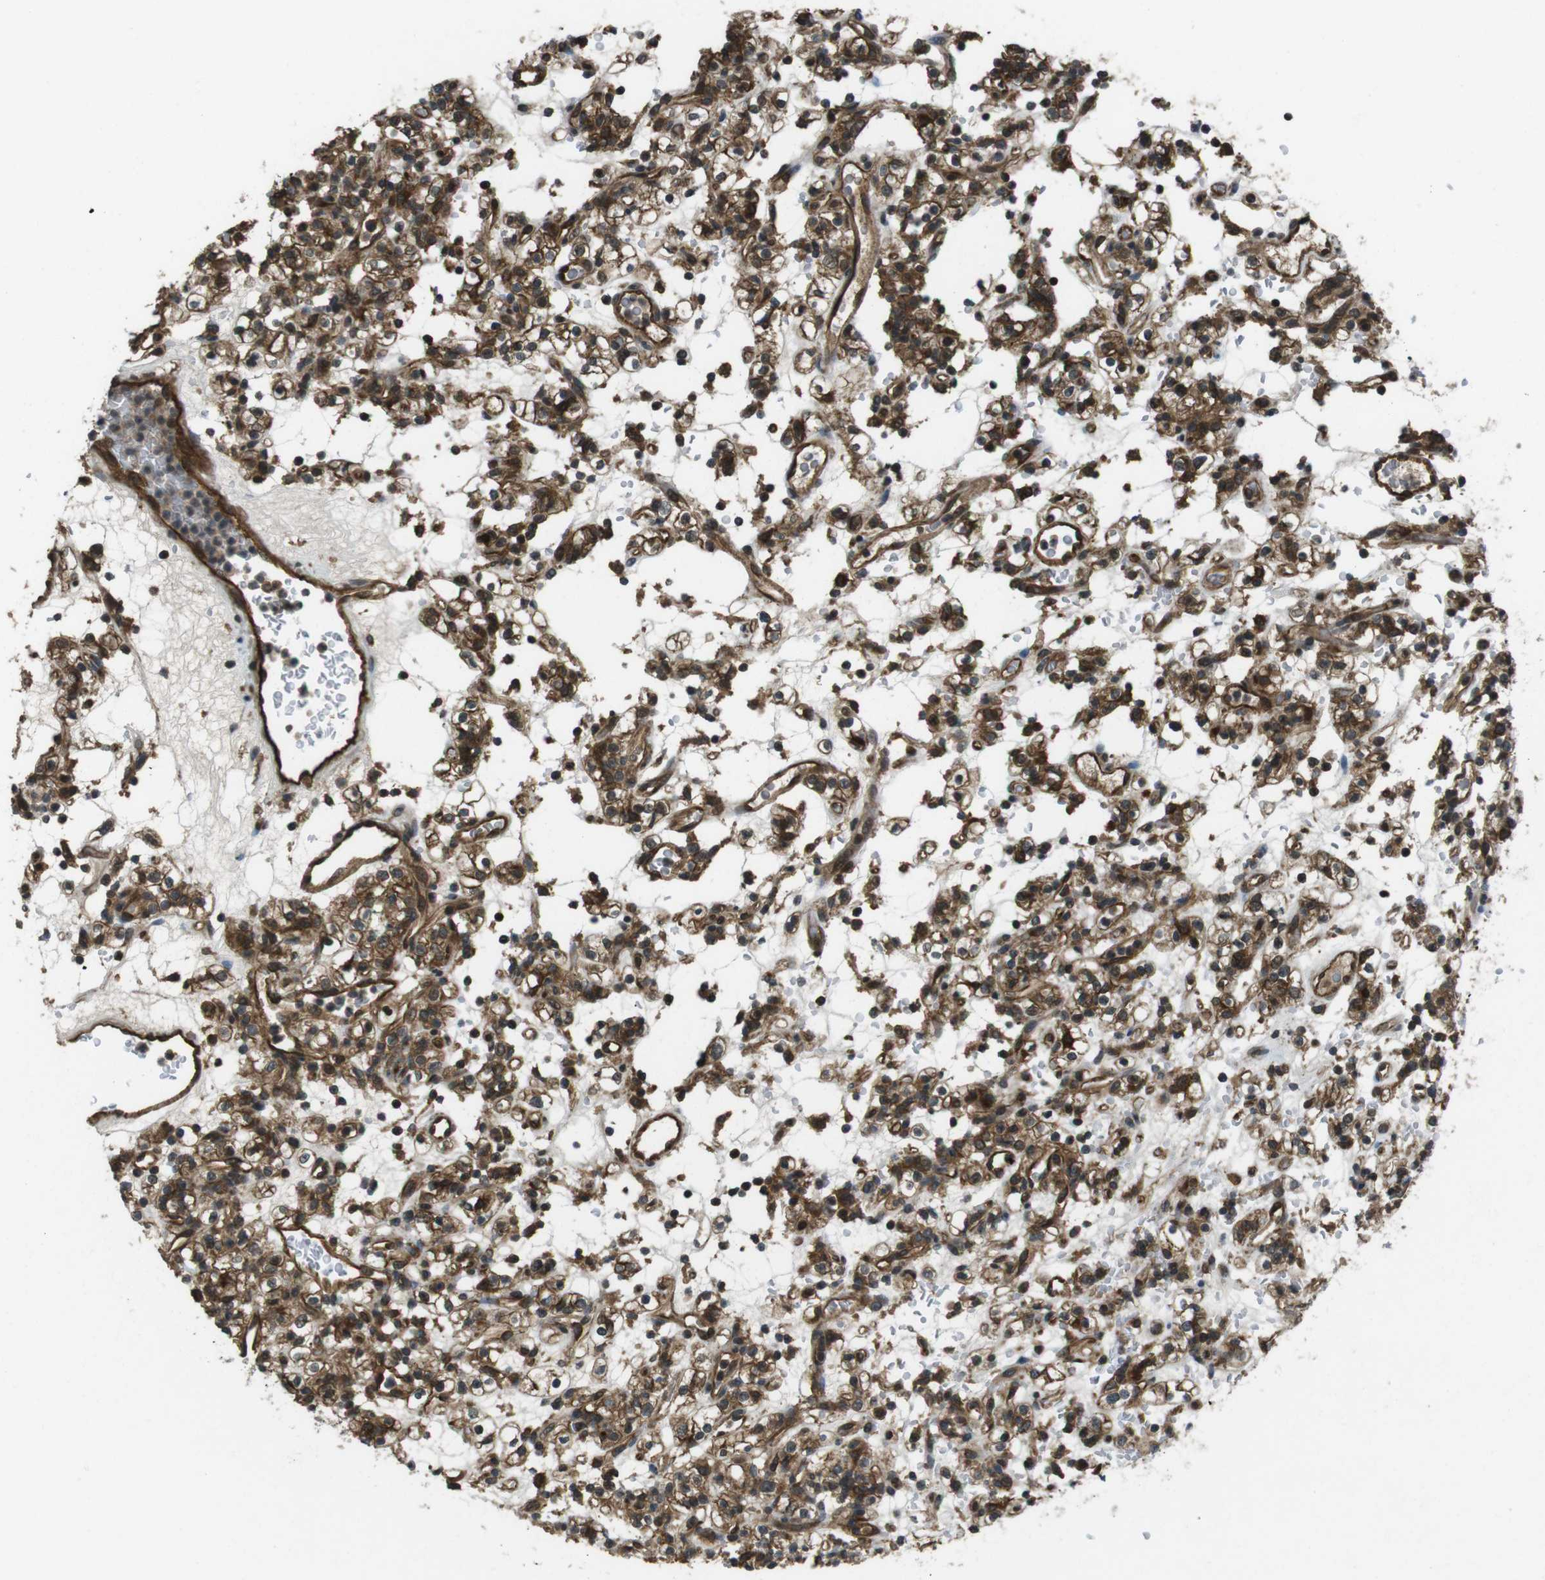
{"staining": {"intensity": "strong", "quantity": ">75%", "location": "cytoplasmic/membranous,nuclear"}, "tissue": "renal cancer", "cell_type": "Tumor cells", "image_type": "cancer", "snomed": [{"axis": "morphology", "description": "Normal tissue, NOS"}, {"axis": "morphology", "description": "Adenocarcinoma, NOS"}, {"axis": "topography", "description": "Kidney"}], "caption": "This image displays immunohistochemistry (IHC) staining of human renal adenocarcinoma, with high strong cytoplasmic/membranous and nuclear positivity in about >75% of tumor cells.", "gene": "TIAM2", "patient": {"sex": "female", "age": 72}}